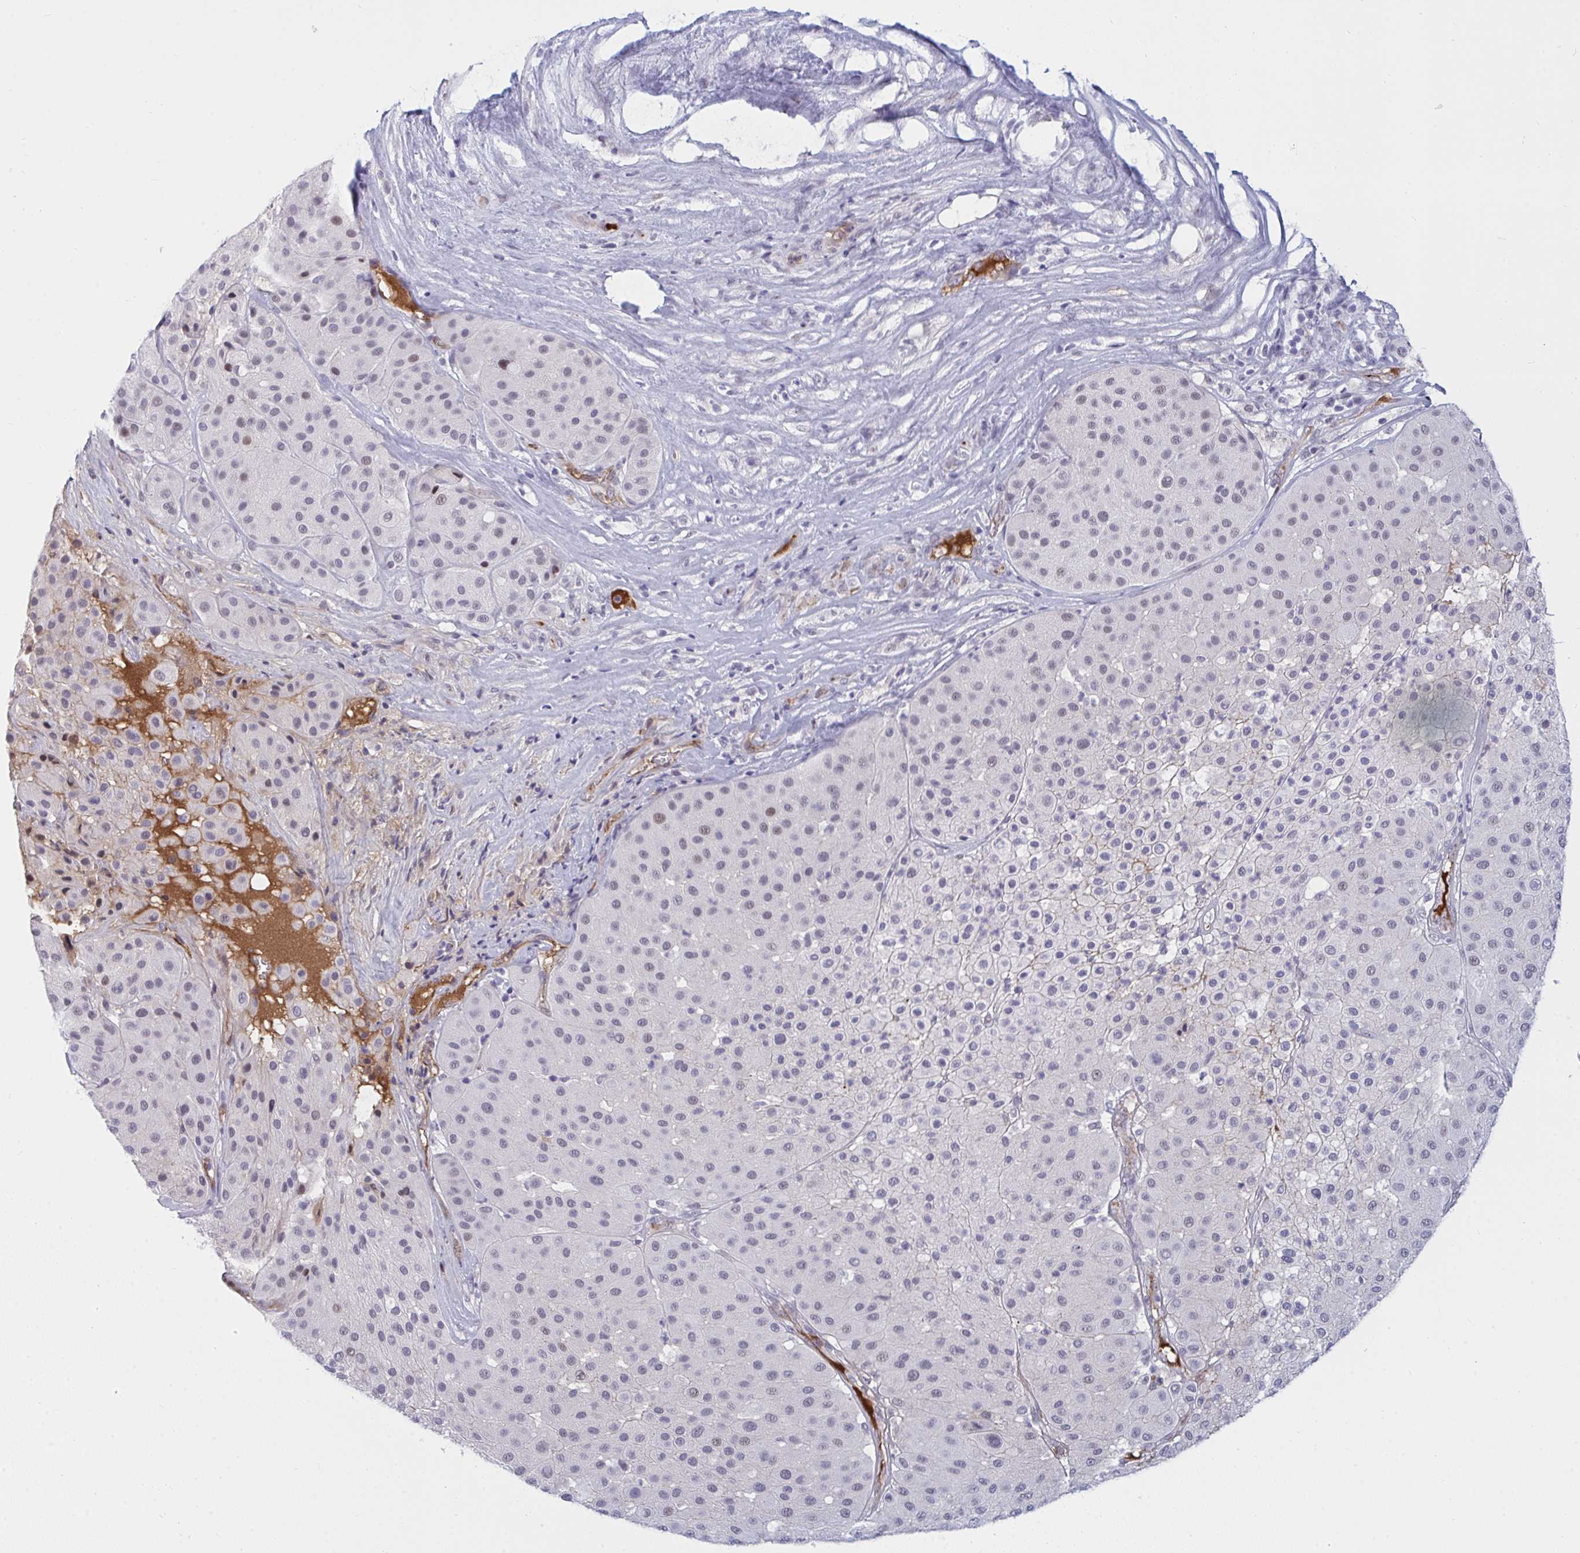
{"staining": {"intensity": "weak", "quantity": "<25%", "location": "nuclear"}, "tissue": "melanoma", "cell_type": "Tumor cells", "image_type": "cancer", "snomed": [{"axis": "morphology", "description": "Malignant melanoma, Metastatic site"}, {"axis": "topography", "description": "Smooth muscle"}], "caption": "IHC image of human malignant melanoma (metastatic site) stained for a protein (brown), which demonstrates no staining in tumor cells.", "gene": "DSCAML1", "patient": {"sex": "male", "age": 41}}